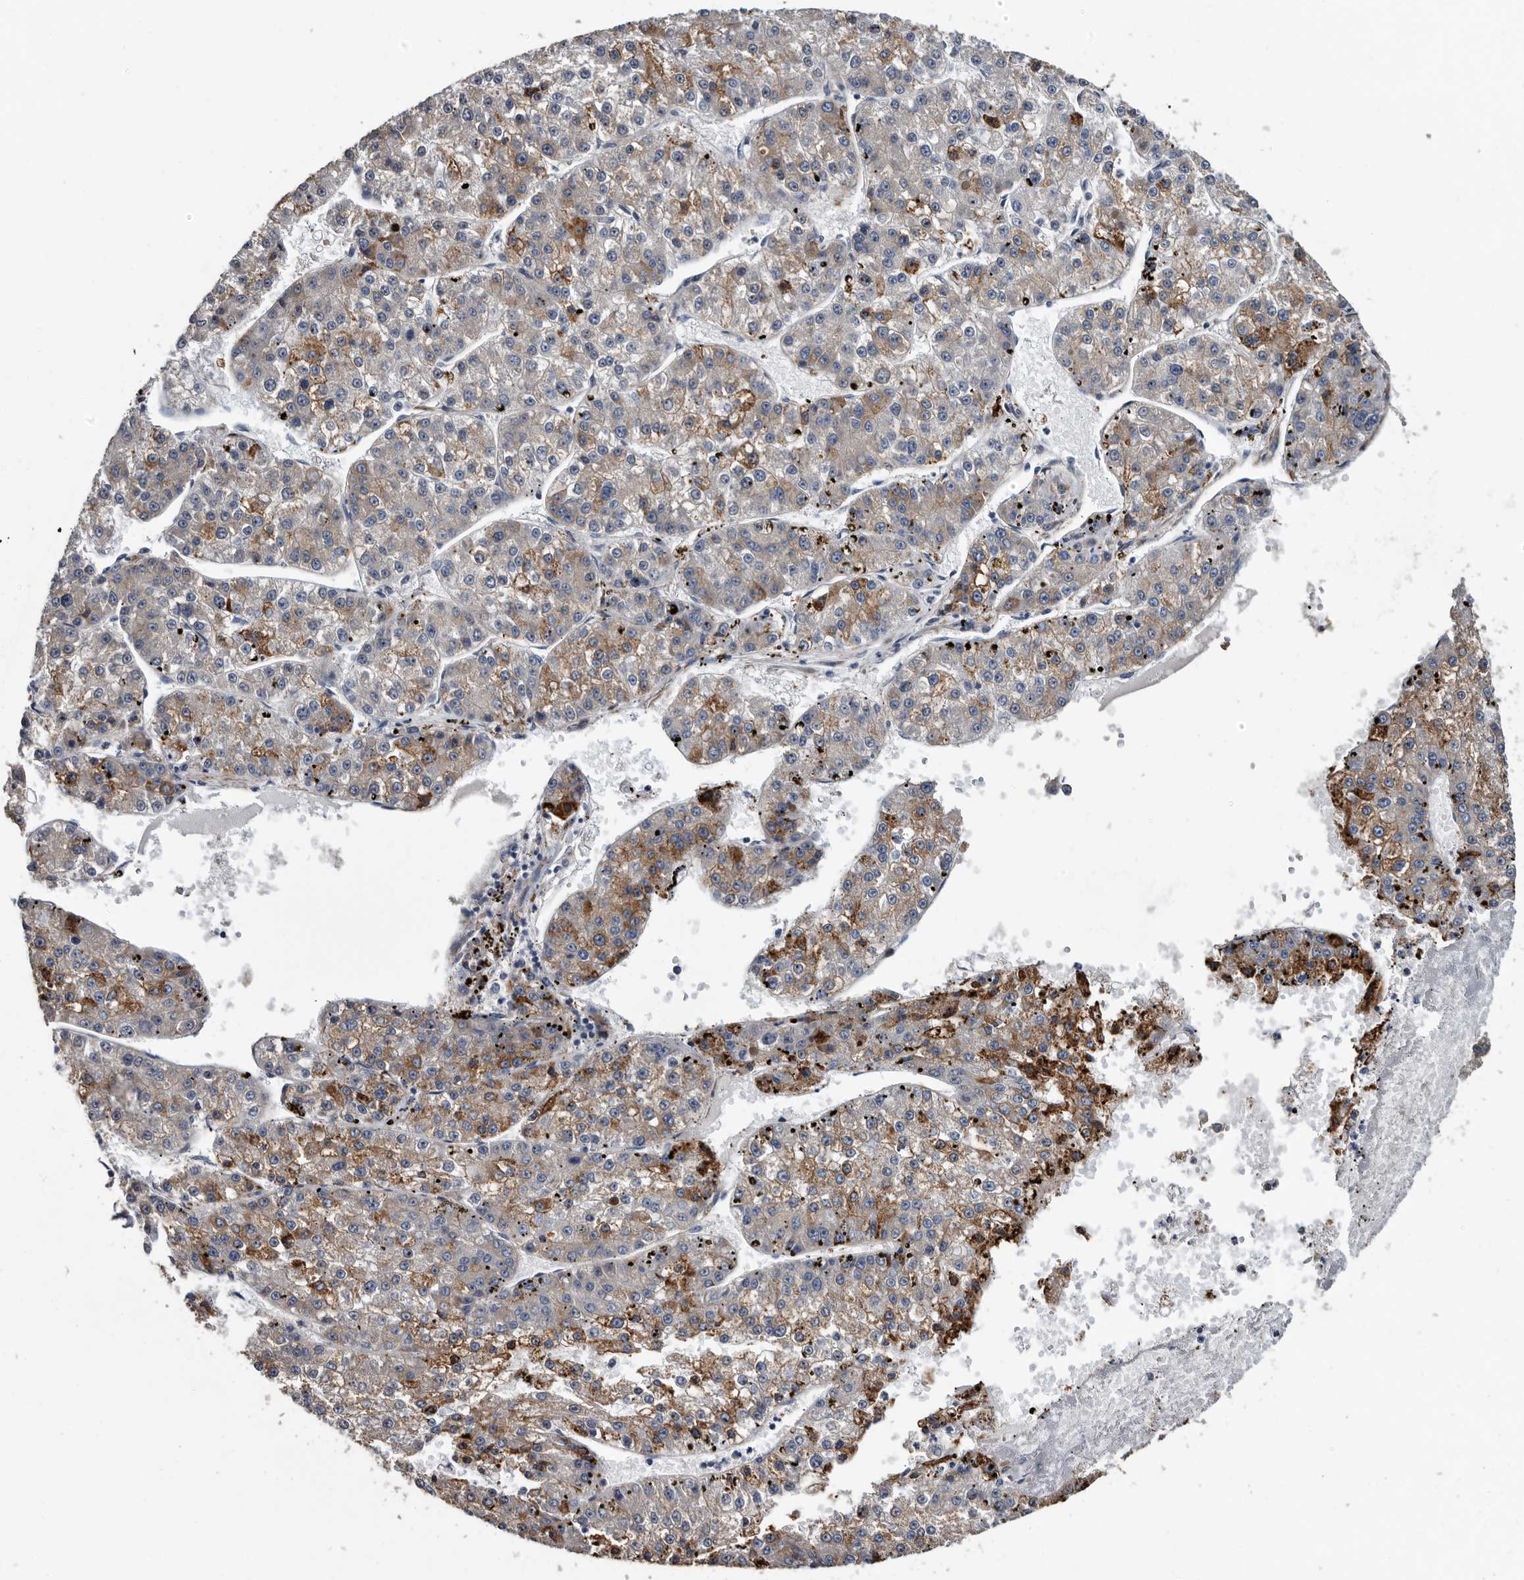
{"staining": {"intensity": "moderate", "quantity": "25%-75%", "location": "cytoplasmic/membranous"}, "tissue": "liver cancer", "cell_type": "Tumor cells", "image_type": "cancer", "snomed": [{"axis": "morphology", "description": "Carcinoma, Hepatocellular, NOS"}, {"axis": "topography", "description": "Liver"}], "caption": "The image demonstrates a brown stain indicating the presence of a protein in the cytoplasmic/membranous of tumor cells in liver cancer.", "gene": "IARS1", "patient": {"sex": "female", "age": 73}}